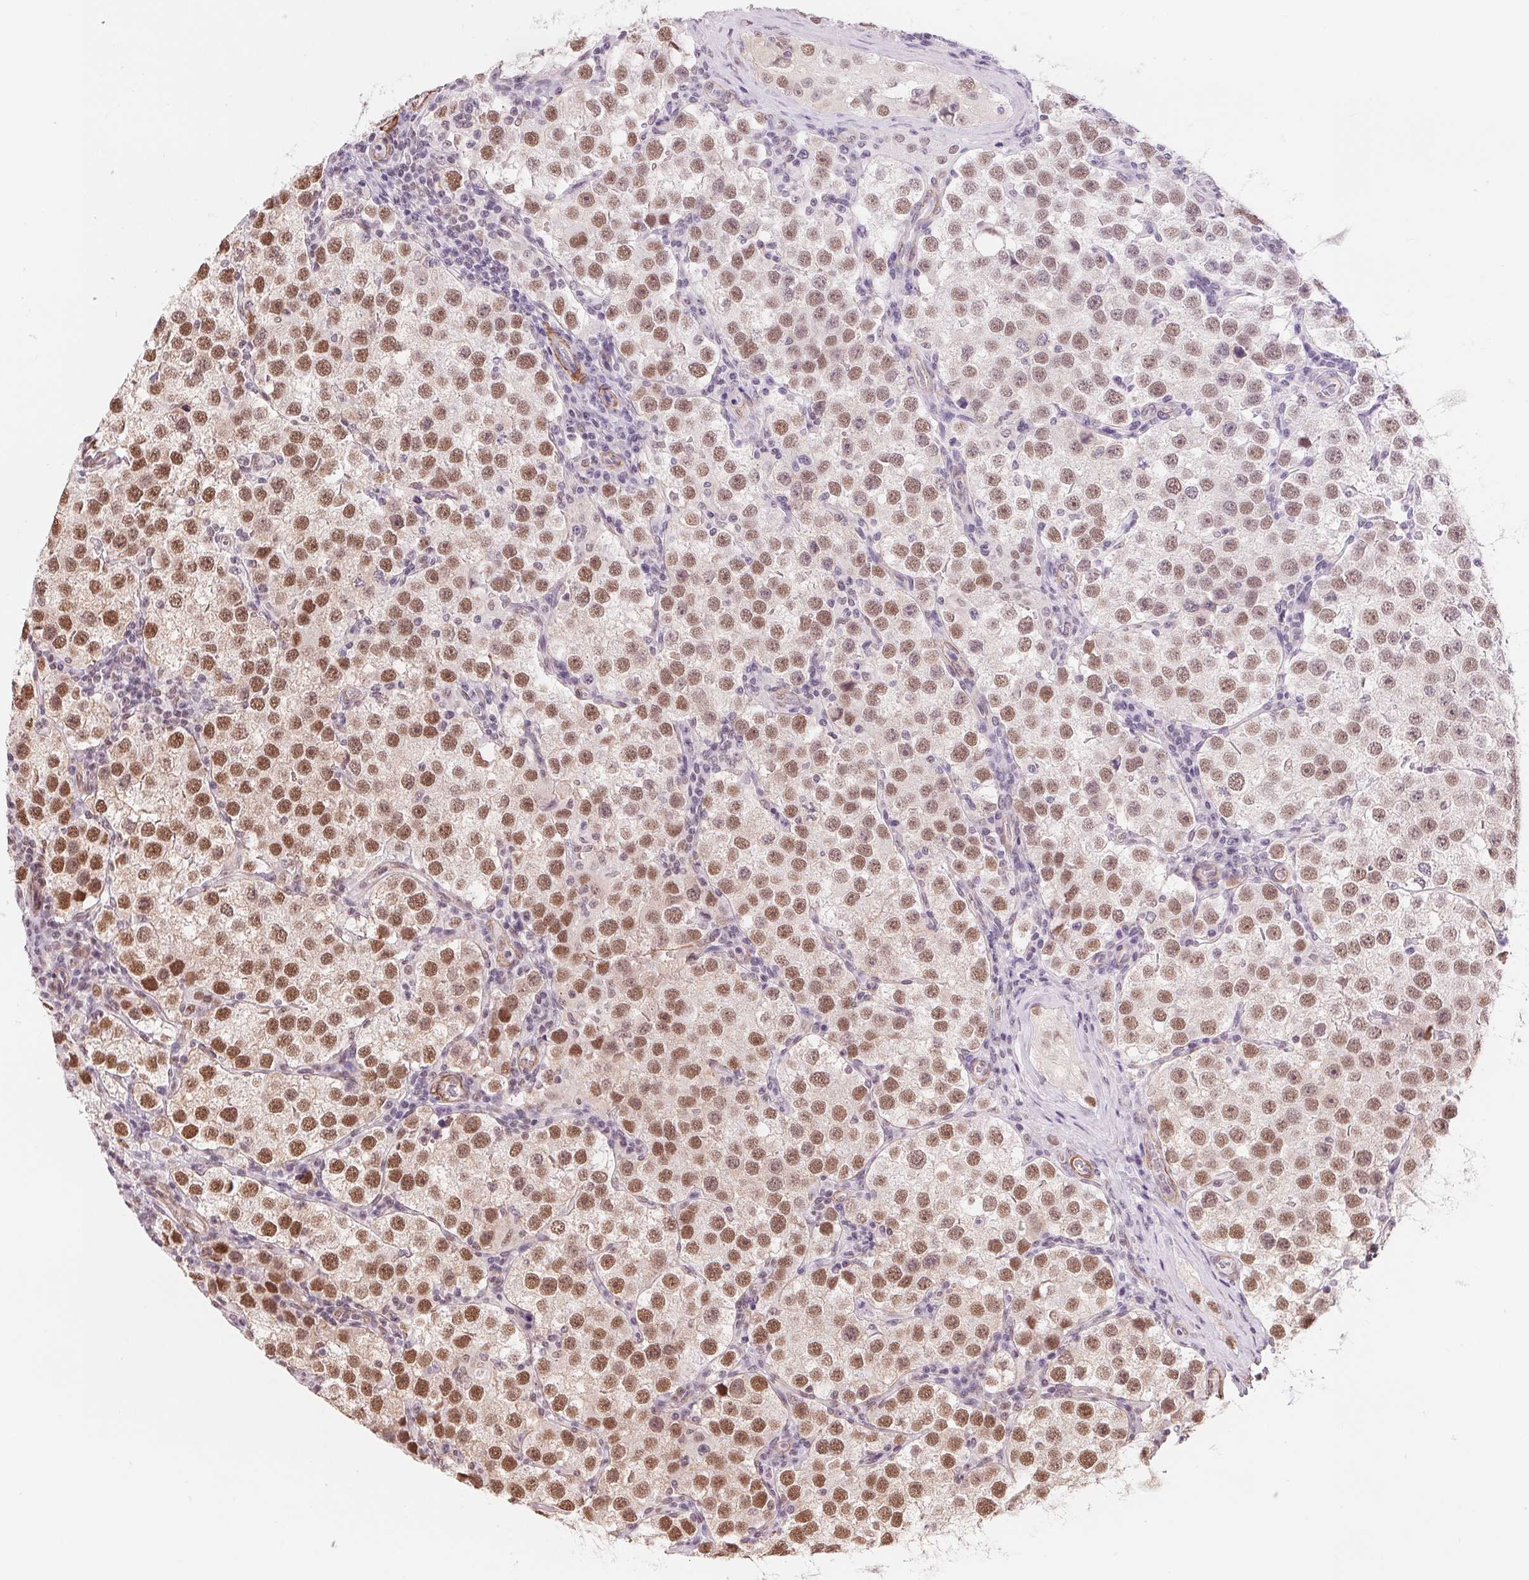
{"staining": {"intensity": "moderate", "quantity": ">75%", "location": "nuclear"}, "tissue": "testis cancer", "cell_type": "Tumor cells", "image_type": "cancer", "snomed": [{"axis": "morphology", "description": "Seminoma, NOS"}, {"axis": "topography", "description": "Testis"}], "caption": "The immunohistochemical stain shows moderate nuclear staining in tumor cells of seminoma (testis) tissue.", "gene": "BCAT1", "patient": {"sex": "male", "age": 37}}